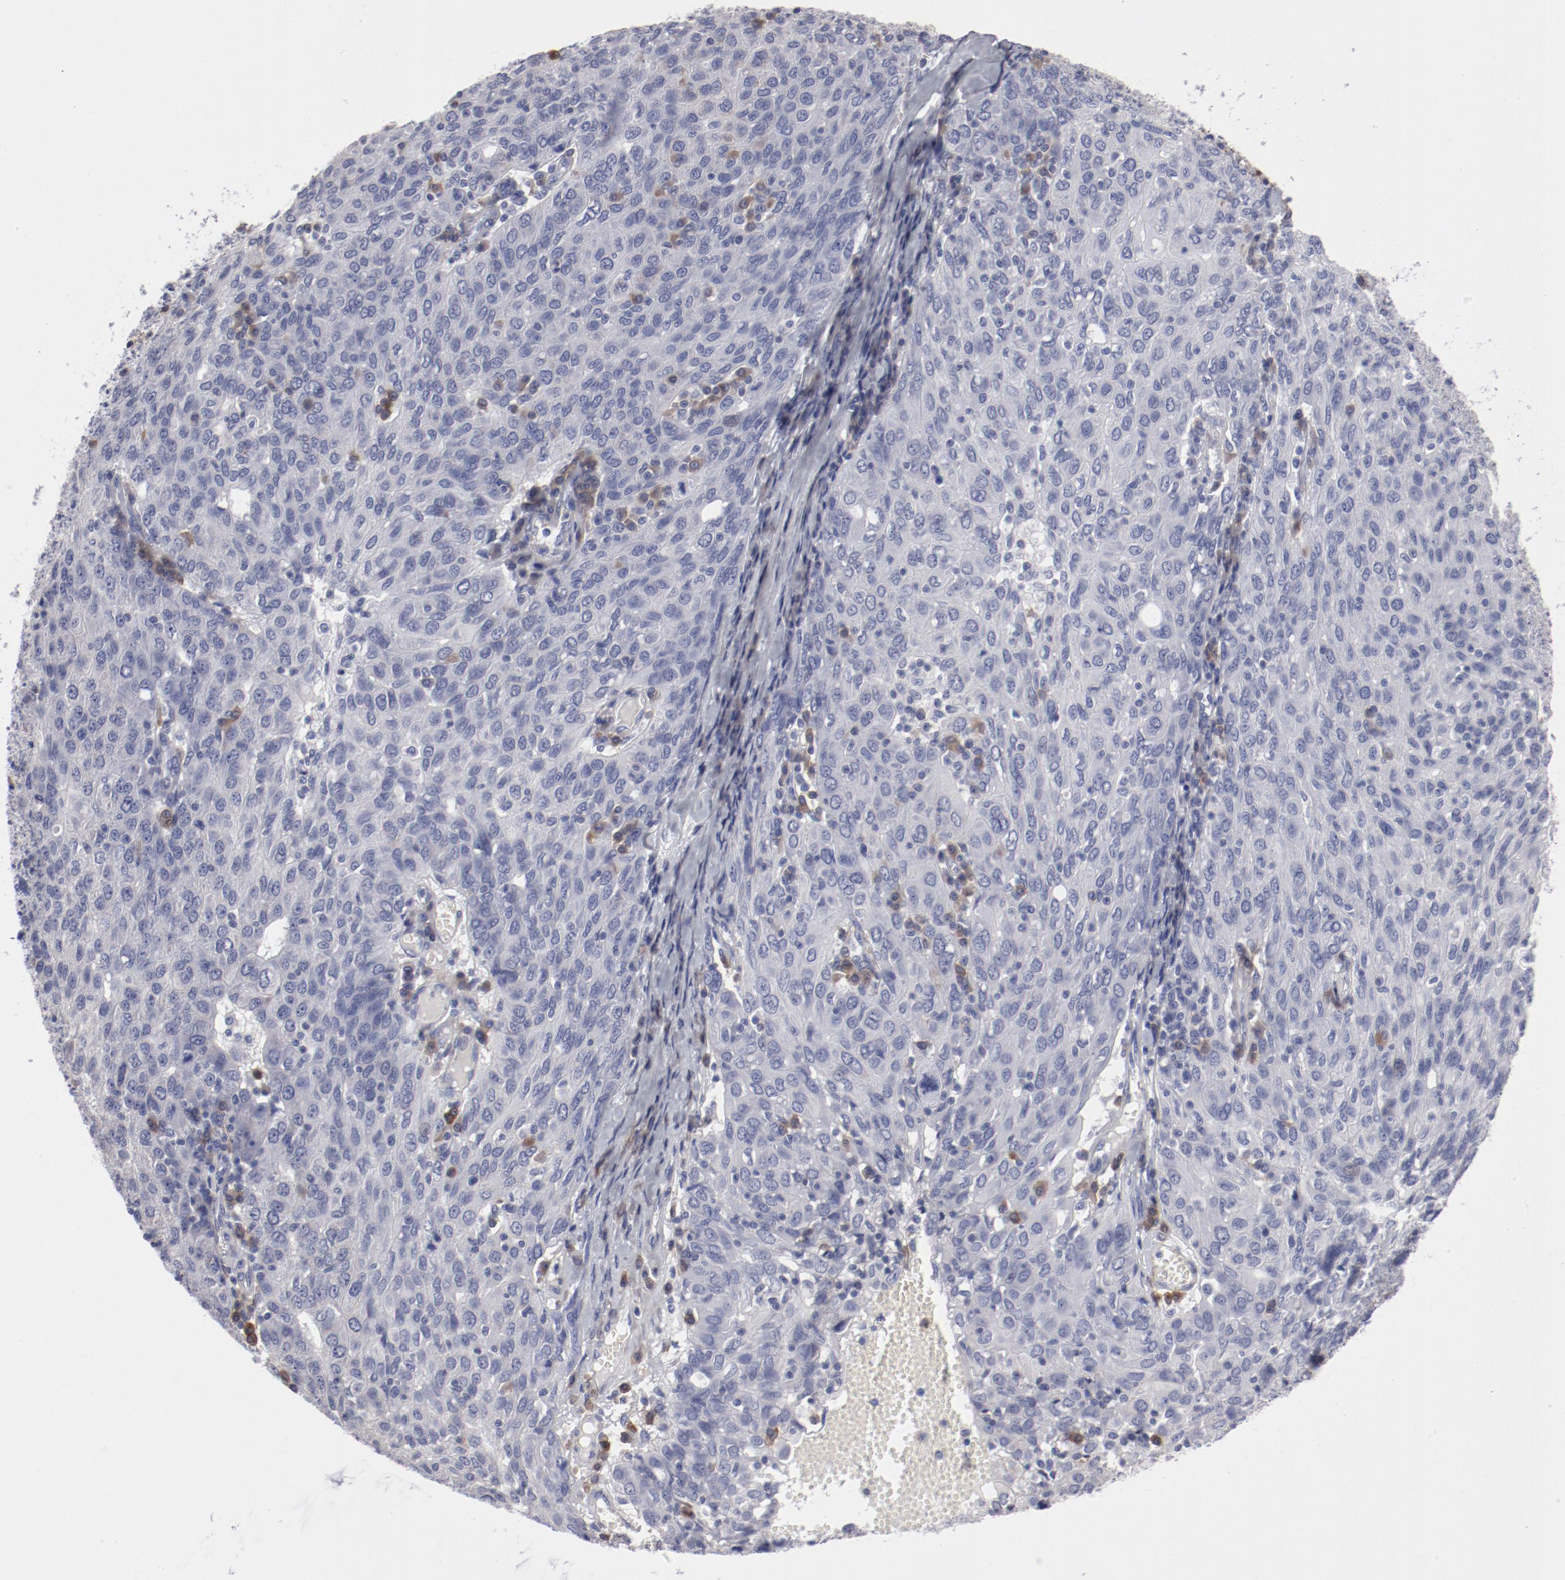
{"staining": {"intensity": "negative", "quantity": "none", "location": "none"}, "tissue": "ovarian cancer", "cell_type": "Tumor cells", "image_type": "cancer", "snomed": [{"axis": "morphology", "description": "Carcinoma, endometroid"}, {"axis": "topography", "description": "Ovary"}], "caption": "Protein analysis of ovarian endometroid carcinoma displays no significant positivity in tumor cells.", "gene": "LAX1", "patient": {"sex": "female", "age": 50}}